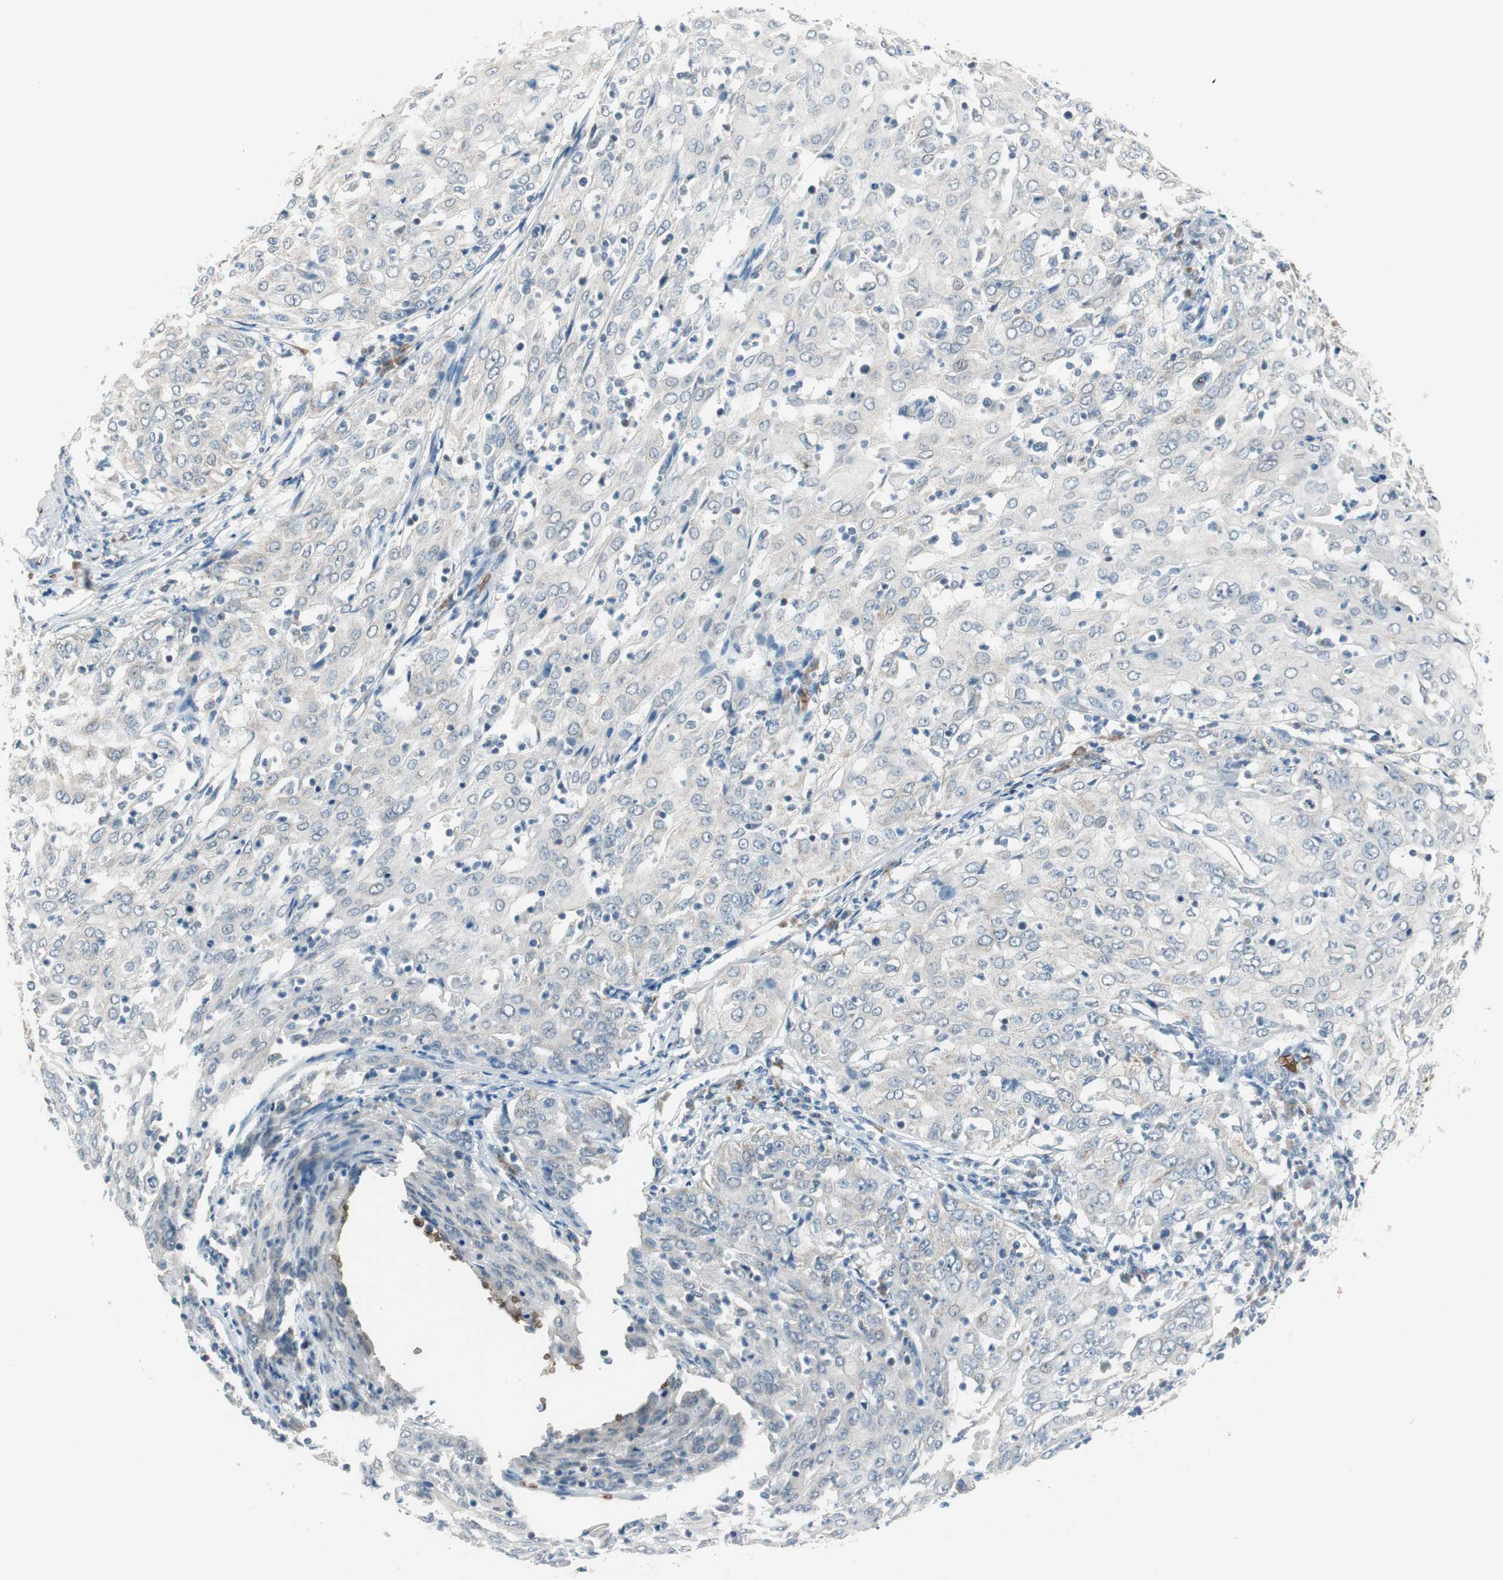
{"staining": {"intensity": "negative", "quantity": "none", "location": "none"}, "tissue": "cervical cancer", "cell_type": "Tumor cells", "image_type": "cancer", "snomed": [{"axis": "morphology", "description": "Squamous cell carcinoma, NOS"}, {"axis": "topography", "description": "Cervix"}], "caption": "Protein analysis of cervical squamous cell carcinoma demonstrates no significant positivity in tumor cells.", "gene": "GYPC", "patient": {"sex": "female", "age": 39}}